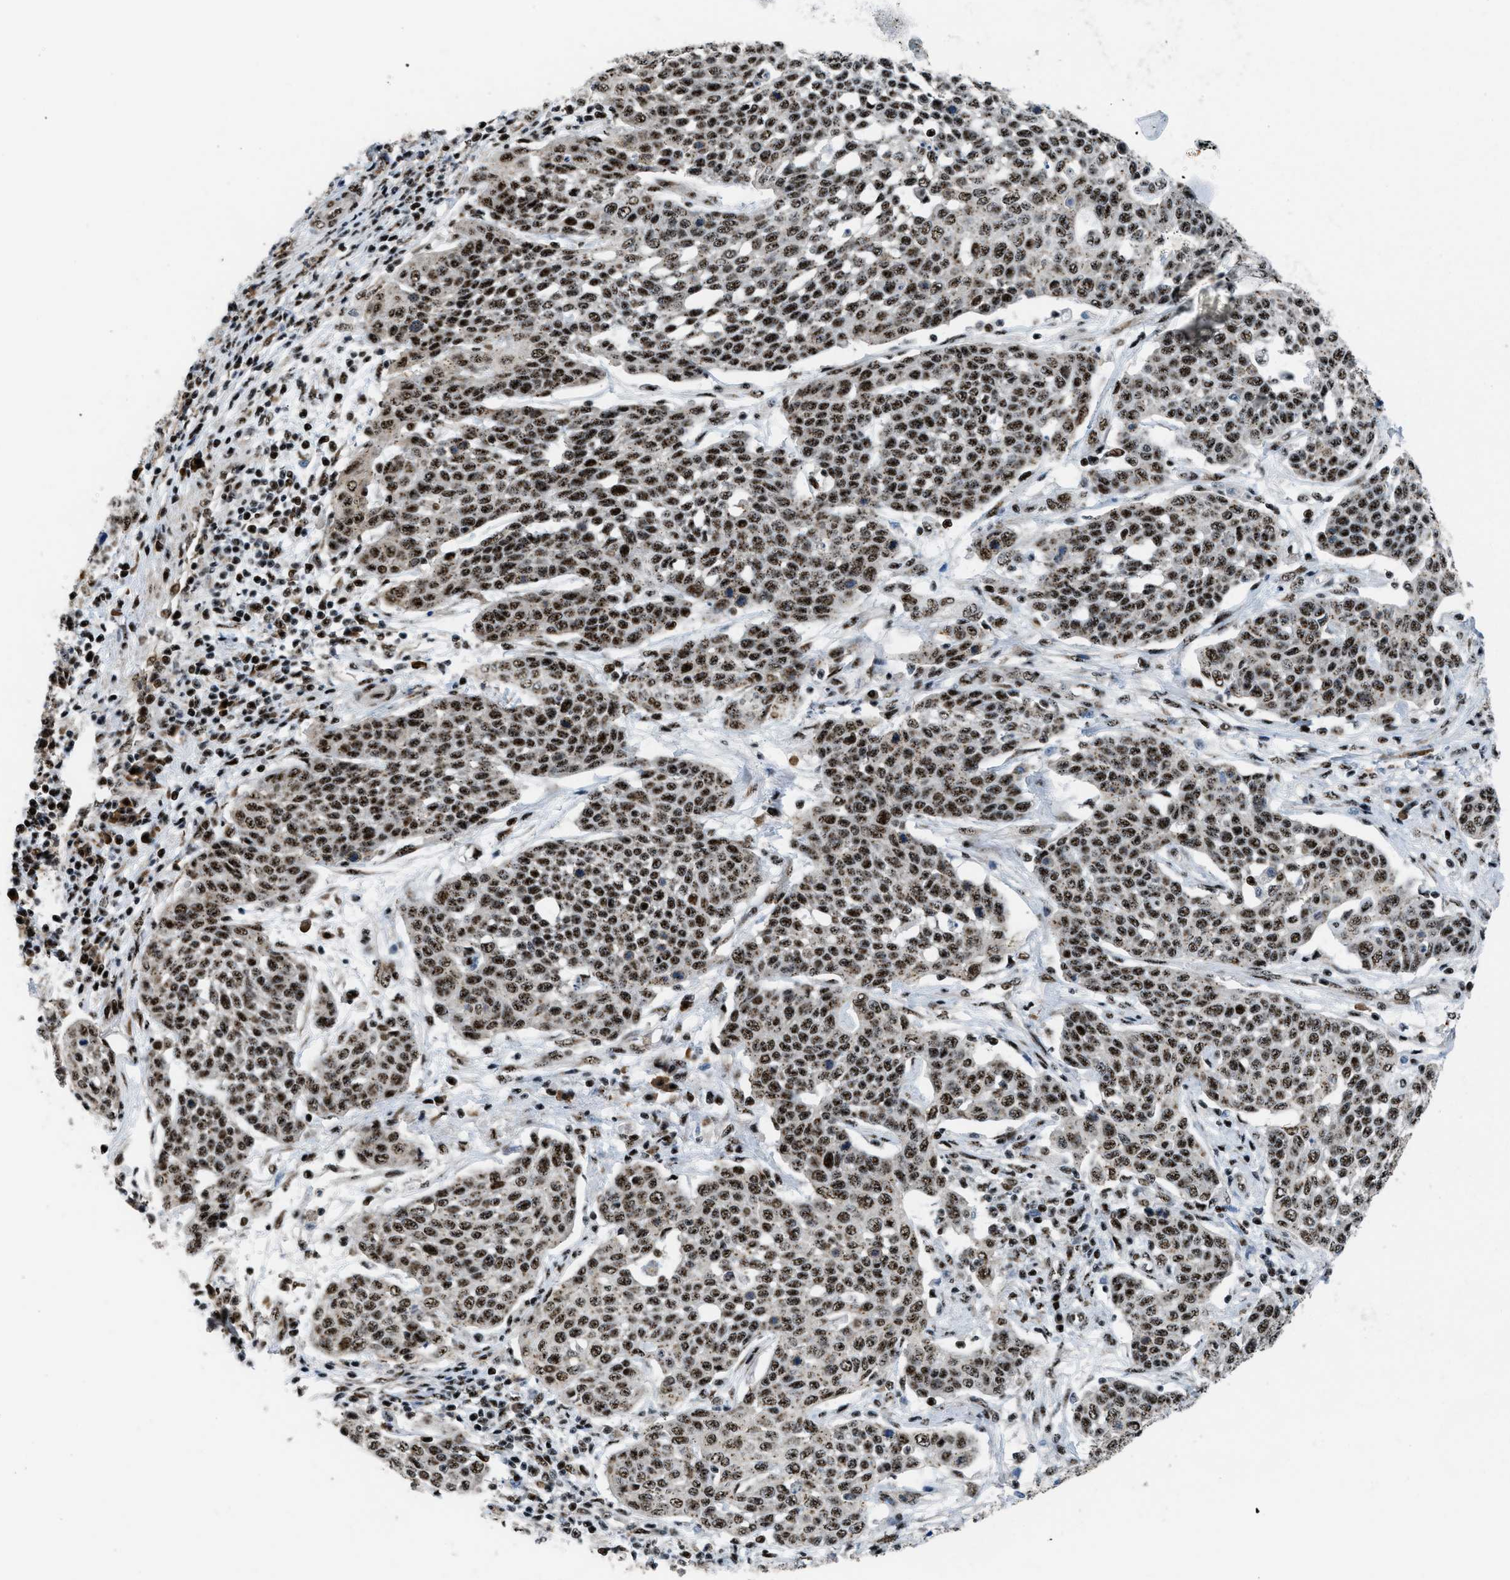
{"staining": {"intensity": "strong", "quantity": ">75%", "location": "nuclear"}, "tissue": "cervical cancer", "cell_type": "Tumor cells", "image_type": "cancer", "snomed": [{"axis": "morphology", "description": "Squamous cell carcinoma, NOS"}, {"axis": "topography", "description": "Cervix"}], "caption": "Immunohistochemical staining of cervical cancer (squamous cell carcinoma) exhibits high levels of strong nuclear protein expression in about >75% of tumor cells.", "gene": "CDR2", "patient": {"sex": "female", "age": 34}}